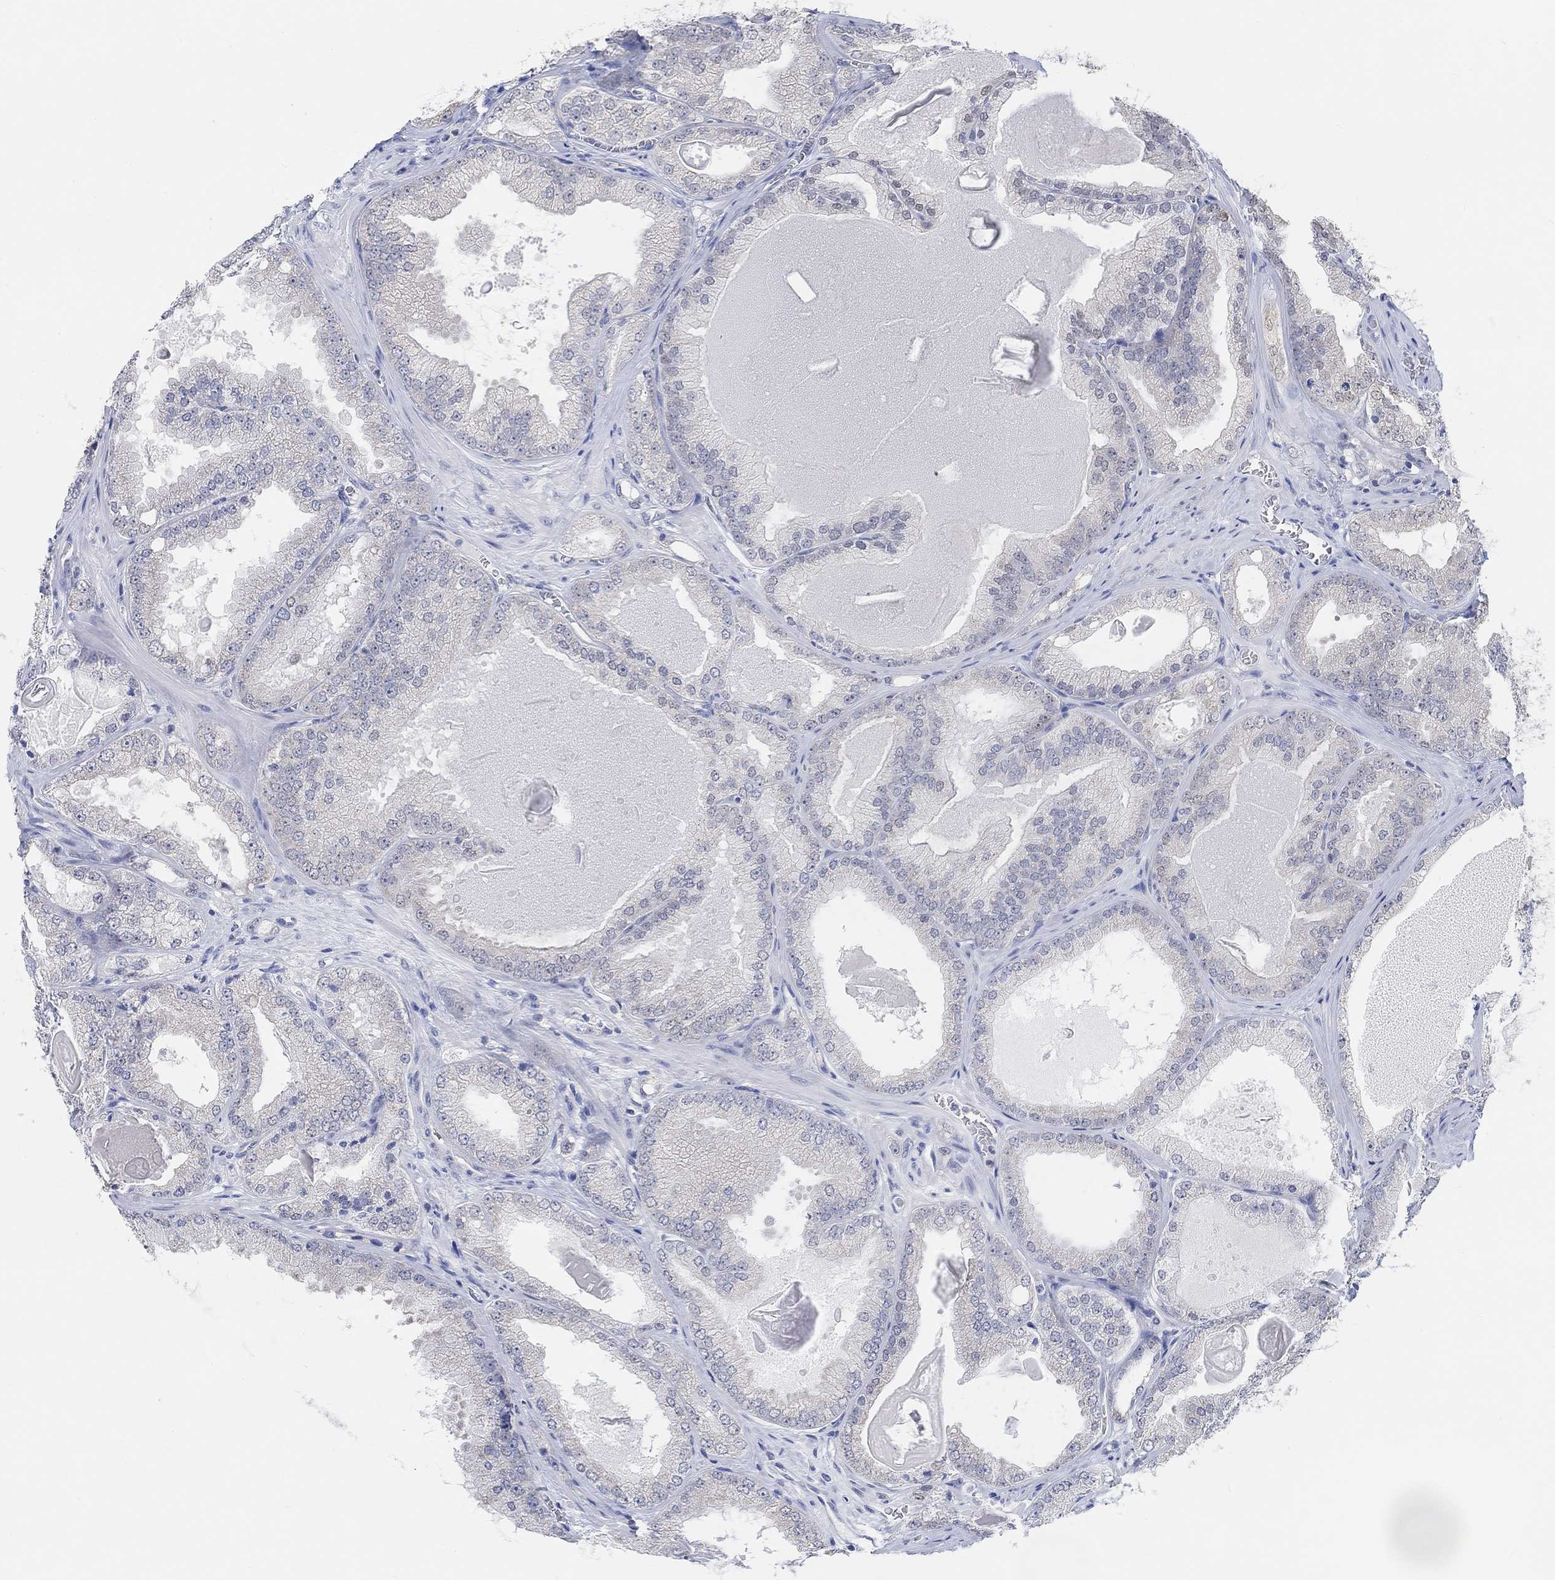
{"staining": {"intensity": "negative", "quantity": "none", "location": "none"}, "tissue": "prostate cancer", "cell_type": "Tumor cells", "image_type": "cancer", "snomed": [{"axis": "morphology", "description": "Adenocarcinoma, Low grade"}, {"axis": "topography", "description": "Prostate"}], "caption": "Prostate low-grade adenocarcinoma was stained to show a protein in brown. There is no significant positivity in tumor cells. (Brightfield microscopy of DAB IHC at high magnification).", "gene": "MUC1", "patient": {"sex": "male", "age": 72}}